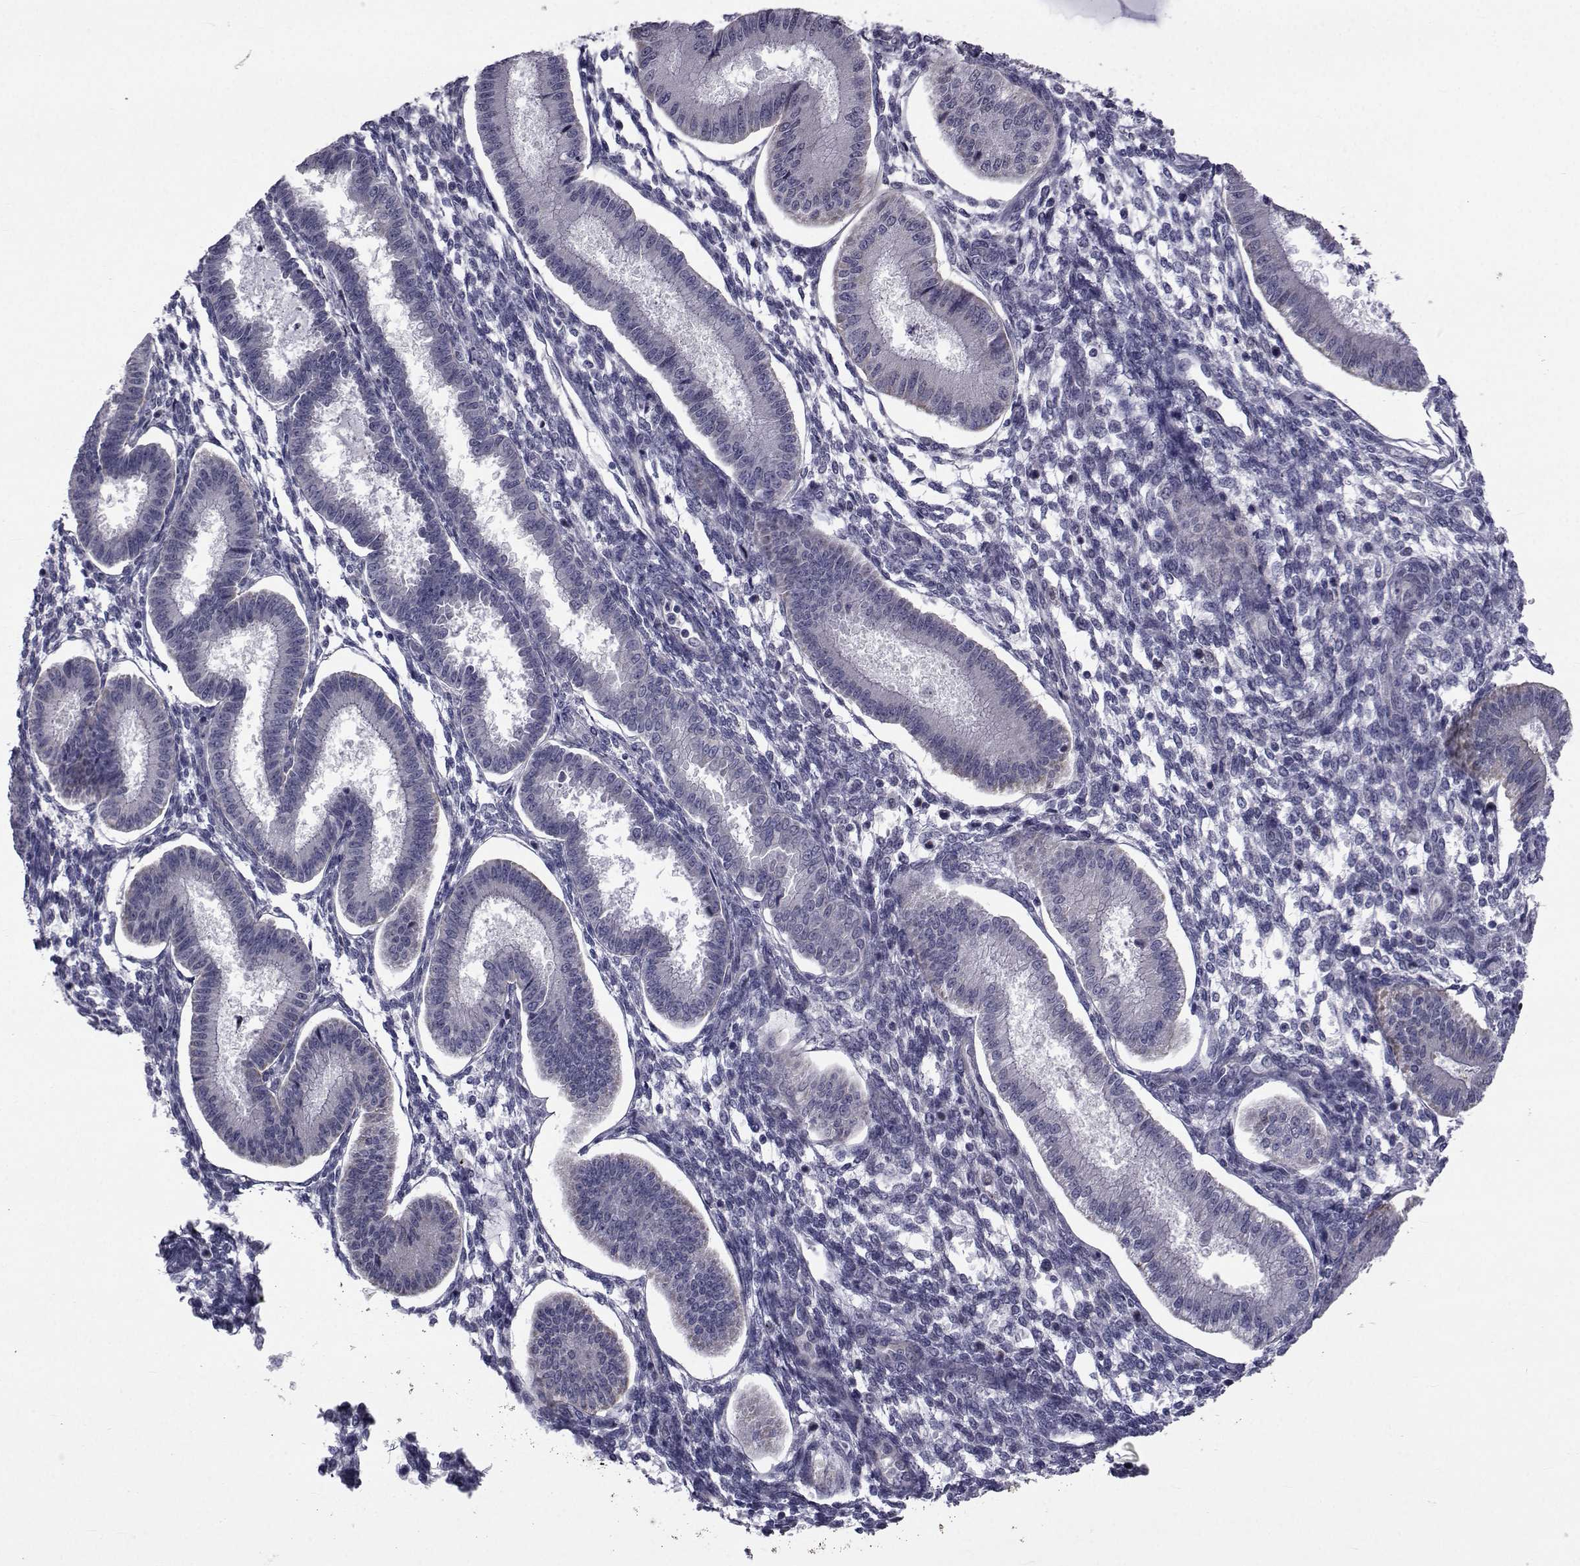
{"staining": {"intensity": "negative", "quantity": "none", "location": "none"}, "tissue": "endometrium", "cell_type": "Cells in endometrial stroma", "image_type": "normal", "snomed": [{"axis": "morphology", "description": "Normal tissue, NOS"}, {"axis": "topography", "description": "Endometrium"}], "caption": "This is a histopathology image of immunohistochemistry (IHC) staining of benign endometrium, which shows no staining in cells in endometrial stroma.", "gene": "CFAP74", "patient": {"sex": "female", "age": 43}}